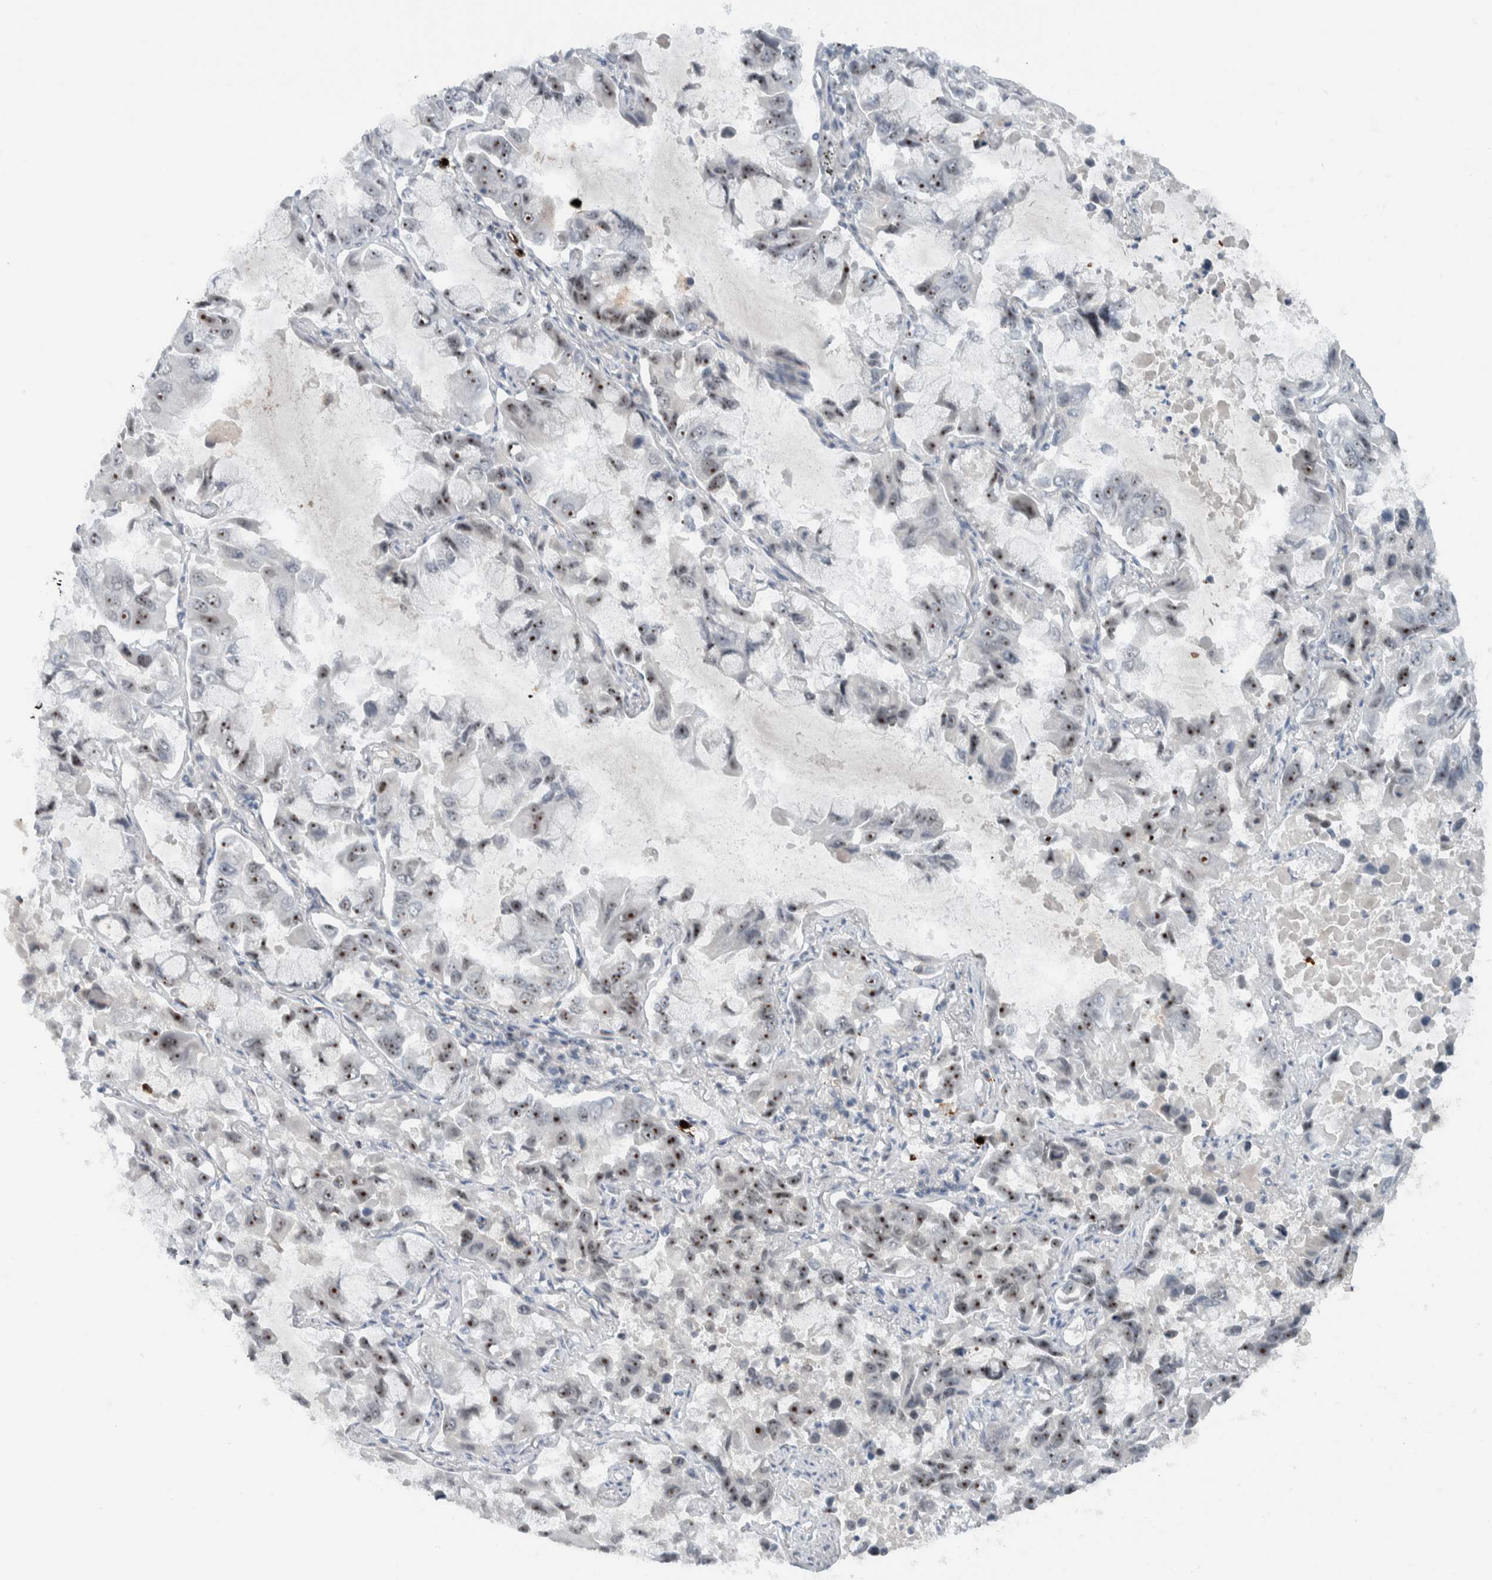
{"staining": {"intensity": "moderate", "quantity": ">75%", "location": "nuclear"}, "tissue": "lung cancer", "cell_type": "Tumor cells", "image_type": "cancer", "snomed": [{"axis": "morphology", "description": "Adenocarcinoma, NOS"}, {"axis": "topography", "description": "Lung"}], "caption": "High-magnification brightfield microscopy of lung adenocarcinoma stained with DAB (brown) and counterstained with hematoxylin (blue). tumor cells exhibit moderate nuclear expression is seen in about>75% of cells. (DAB IHC with brightfield microscopy, high magnification).", "gene": "ZFP91", "patient": {"sex": "male", "age": 64}}